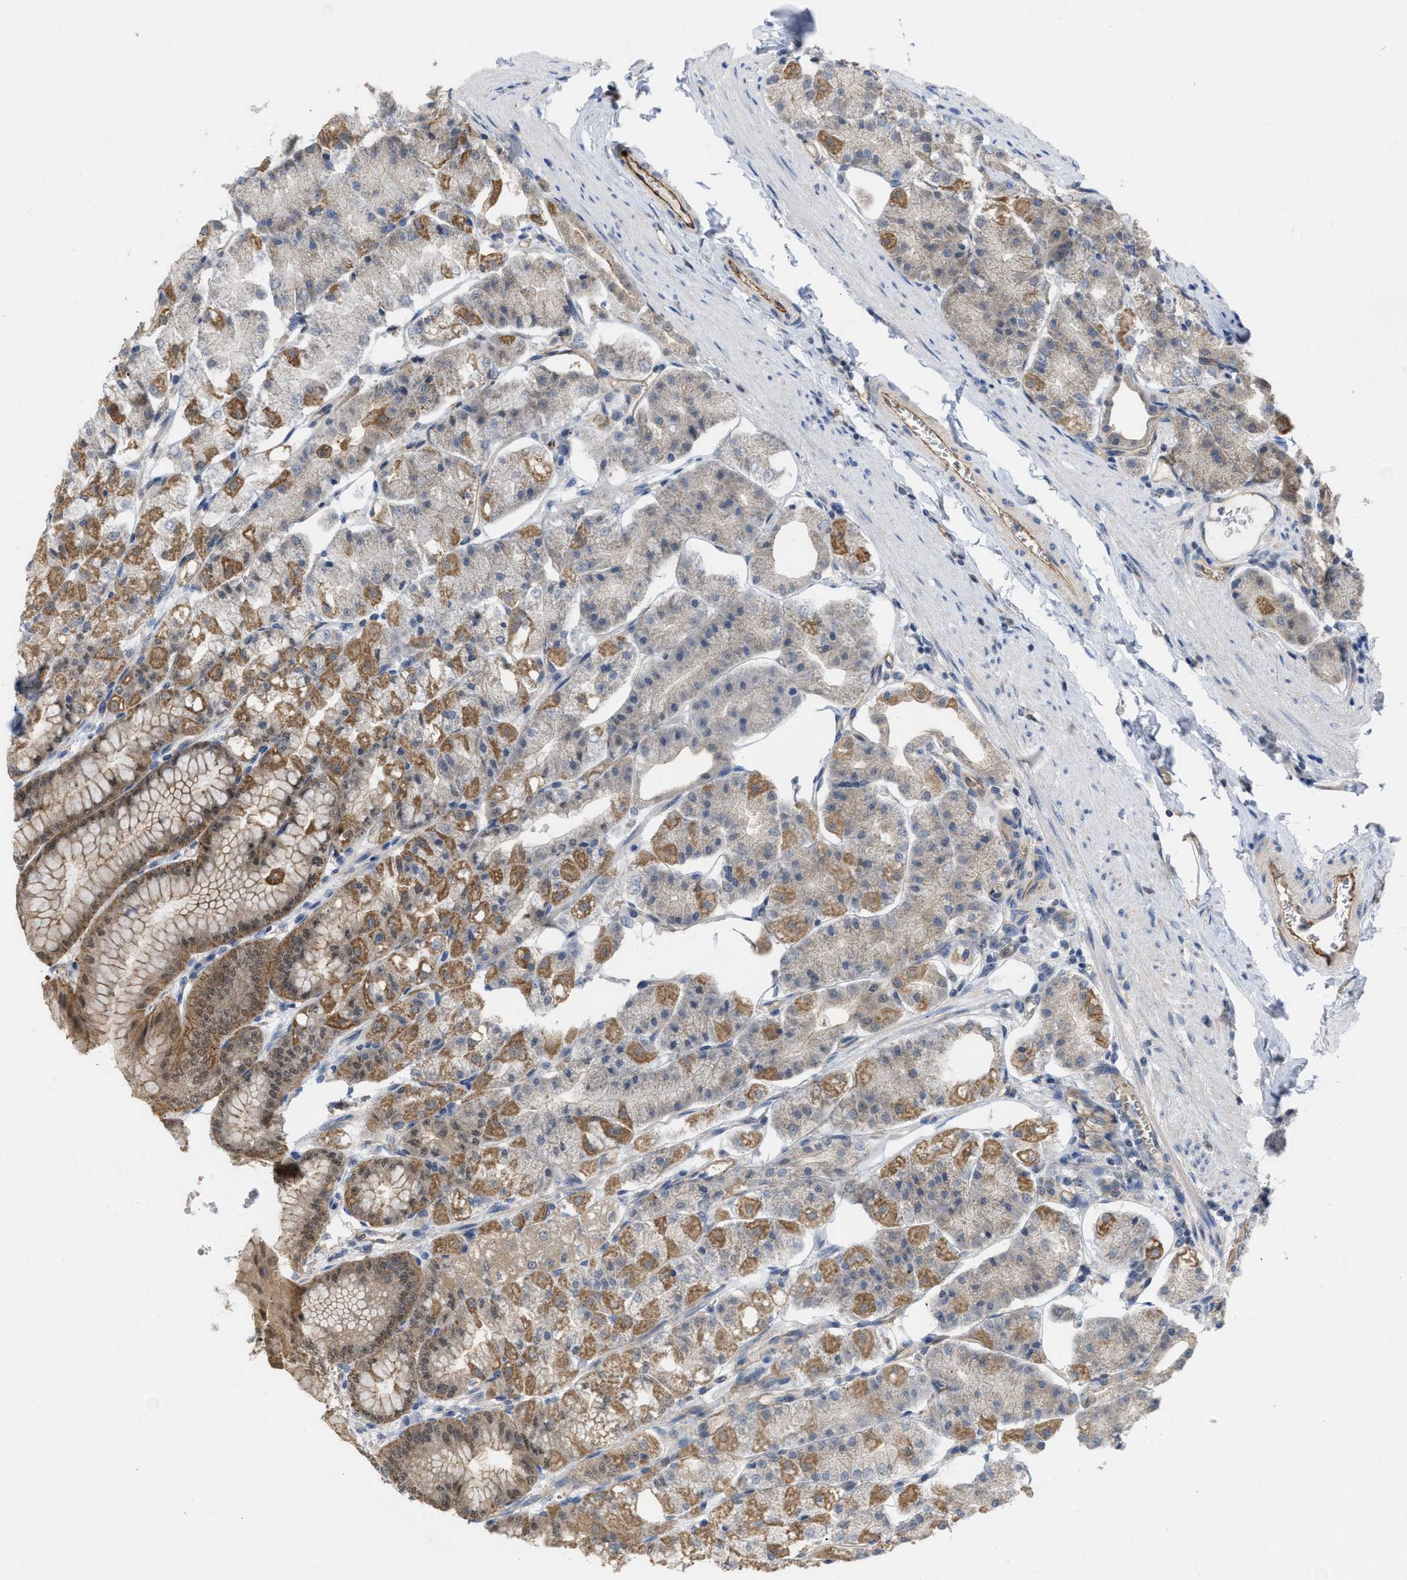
{"staining": {"intensity": "strong", "quantity": "25%-75%", "location": "cytoplasmic/membranous,nuclear"}, "tissue": "stomach", "cell_type": "Glandular cells", "image_type": "normal", "snomed": [{"axis": "morphology", "description": "Normal tissue, NOS"}, {"axis": "topography", "description": "Stomach, lower"}], "caption": "Immunohistochemical staining of unremarkable stomach shows 25%-75% levels of strong cytoplasmic/membranous,nuclear protein staining in approximately 25%-75% of glandular cells.", "gene": "NAPEPLD", "patient": {"sex": "male", "age": 71}}